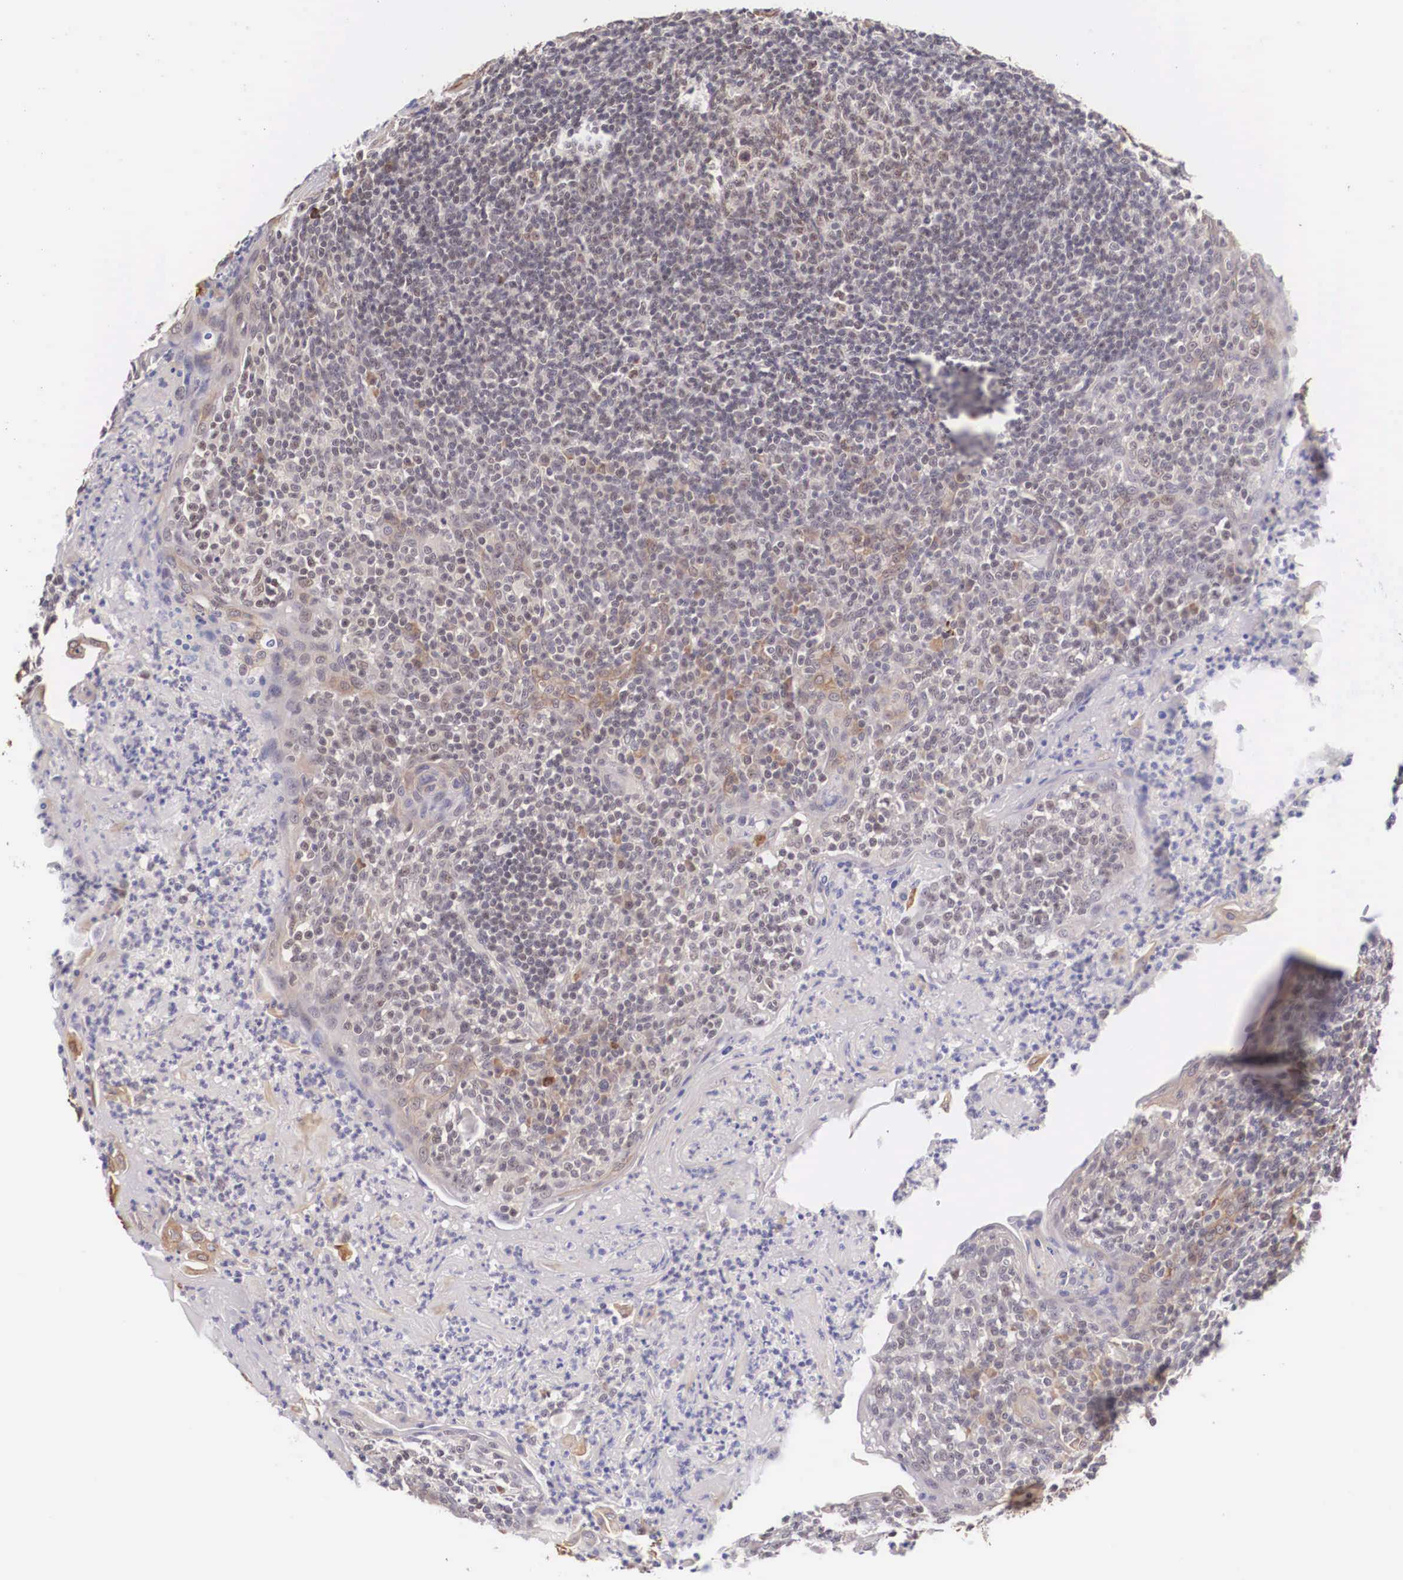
{"staining": {"intensity": "moderate", "quantity": "25%-75%", "location": "nuclear"}, "tissue": "tonsil", "cell_type": "Germinal center cells", "image_type": "normal", "snomed": [{"axis": "morphology", "description": "Normal tissue, NOS"}, {"axis": "topography", "description": "Tonsil"}], "caption": "The image demonstrates a brown stain indicating the presence of a protein in the nuclear of germinal center cells in tonsil.", "gene": "ZNF275", "patient": {"sex": "male", "age": 6}}